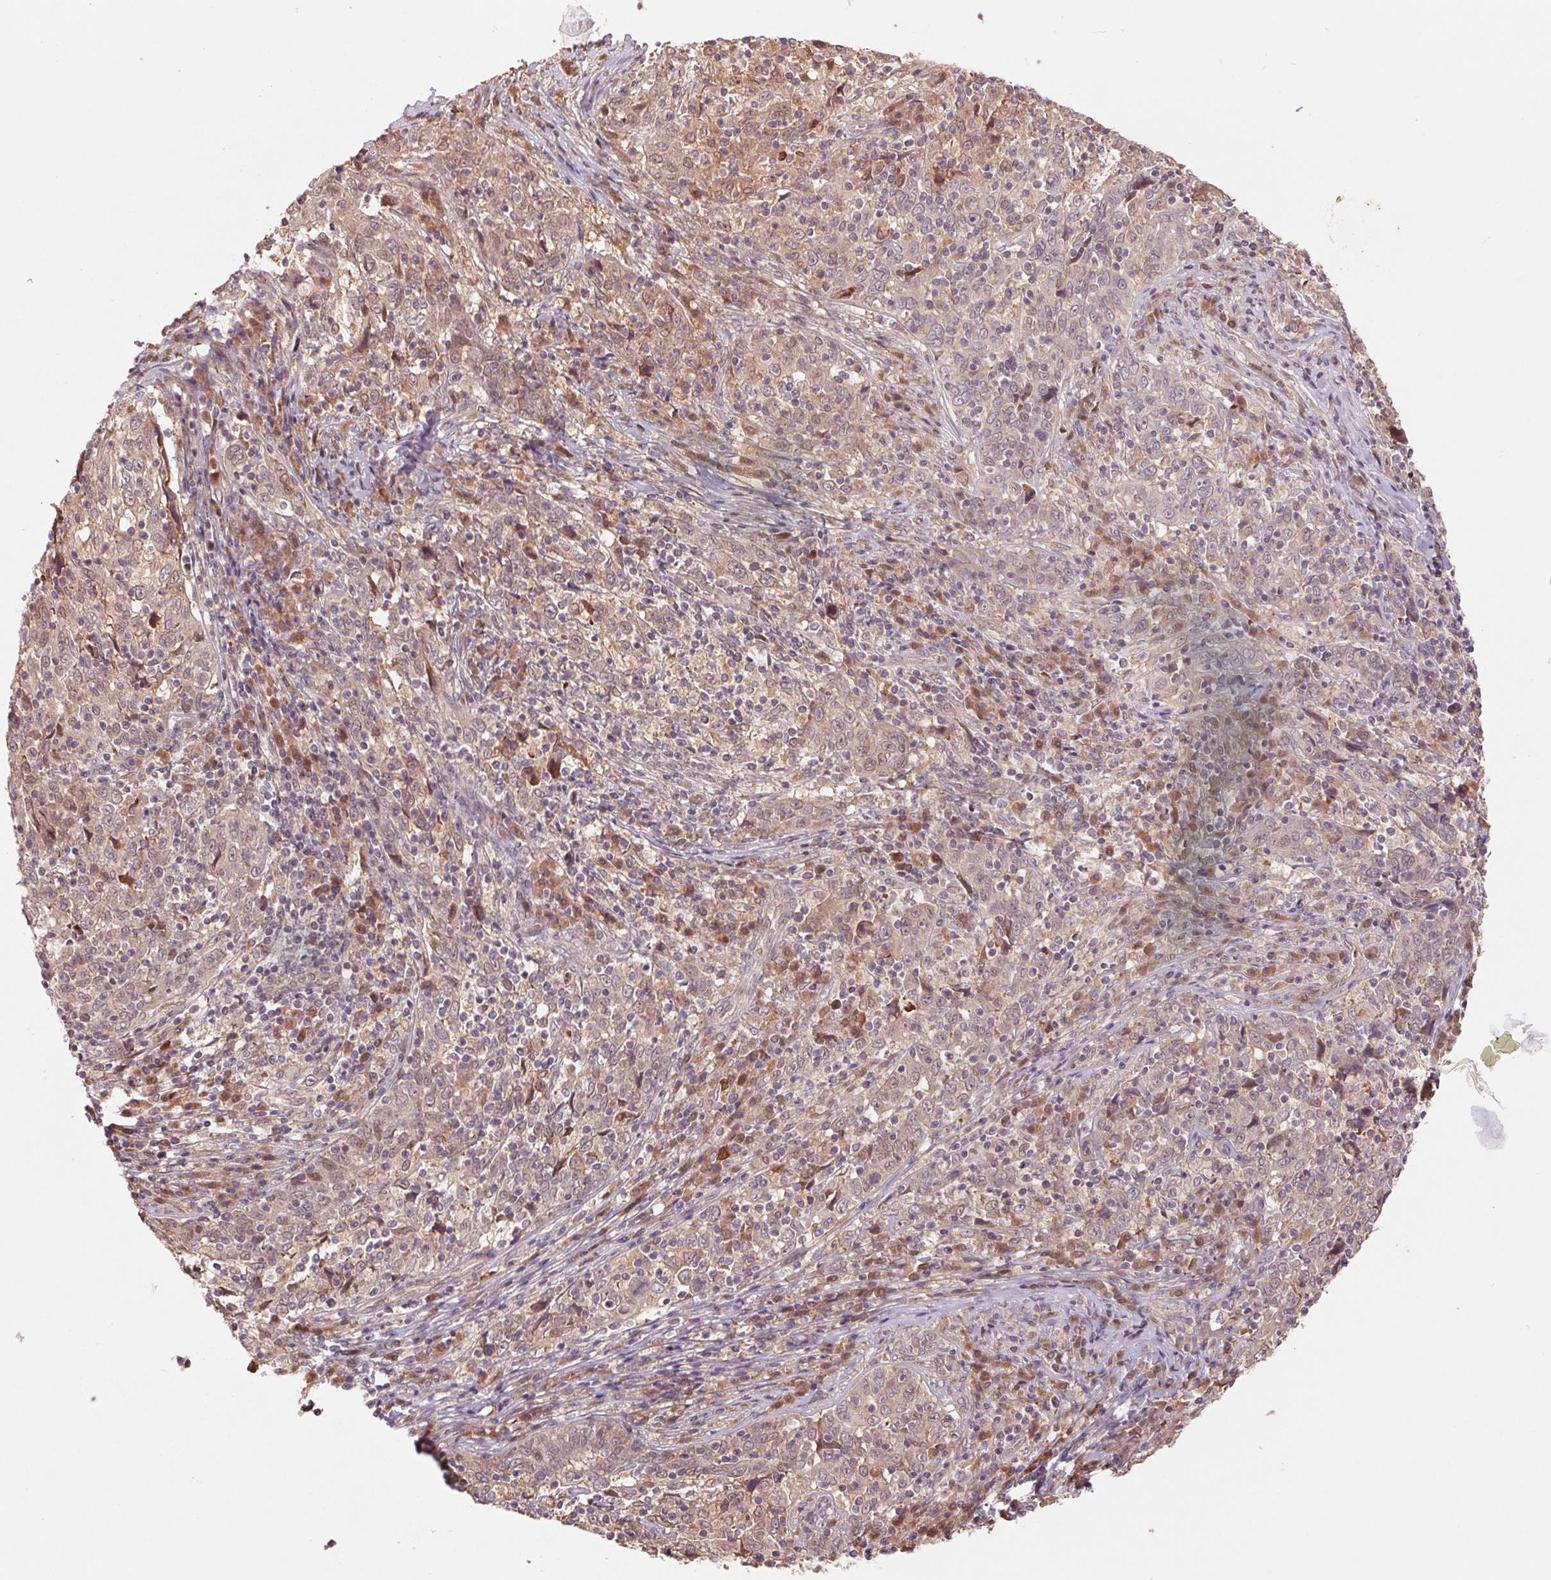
{"staining": {"intensity": "weak", "quantity": "<25%", "location": "cytoplasmic/membranous"}, "tissue": "cervical cancer", "cell_type": "Tumor cells", "image_type": "cancer", "snomed": [{"axis": "morphology", "description": "Squamous cell carcinoma, NOS"}, {"axis": "topography", "description": "Cervix"}], "caption": "Protein analysis of squamous cell carcinoma (cervical) exhibits no significant positivity in tumor cells. Brightfield microscopy of immunohistochemistry stained with DAB (3,3'-diaminobenzidine) (brown) and hematoxylin (blue), captured at high magnification.", "gene": "RRM1", "patient": {"sex": "female", "age": 46}}